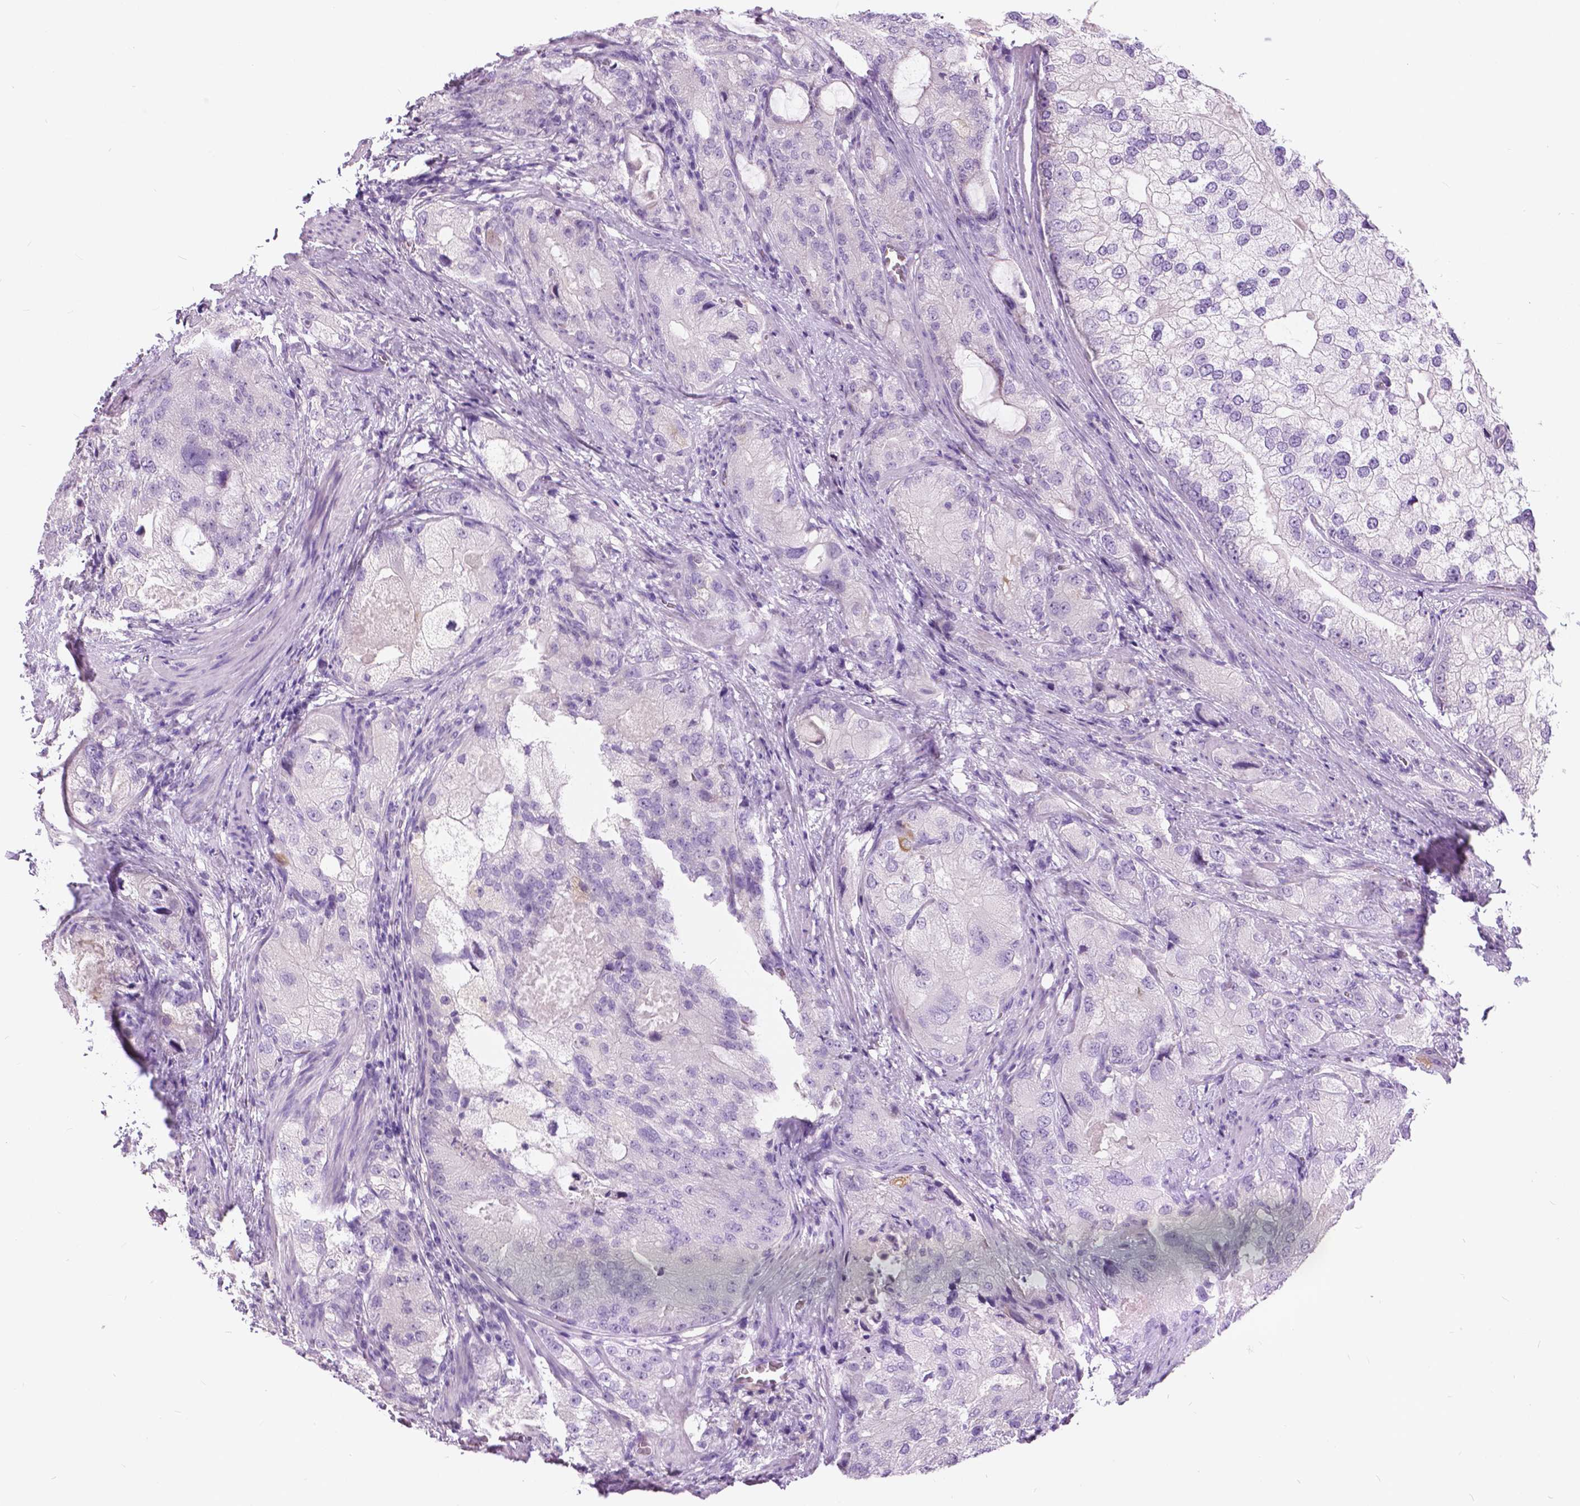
{"staining": {"intensity": "negative", "quantity": "none", "location": "none"}, "tissue": "prostate cancer", "cell_type": "Tumor cells", "image_type": "cancer", "snomed": [{"axis": "morphology", "description": "Adenocarcinoma, High grade"}, {"axis": "topography", "description": "Prostate"}], "caption": "The micrograph exhibits no significant staining in tumor cells of prostate cancer.", "gene": "TP53TG5", "patient": {"sex": "male", "age": 70}}